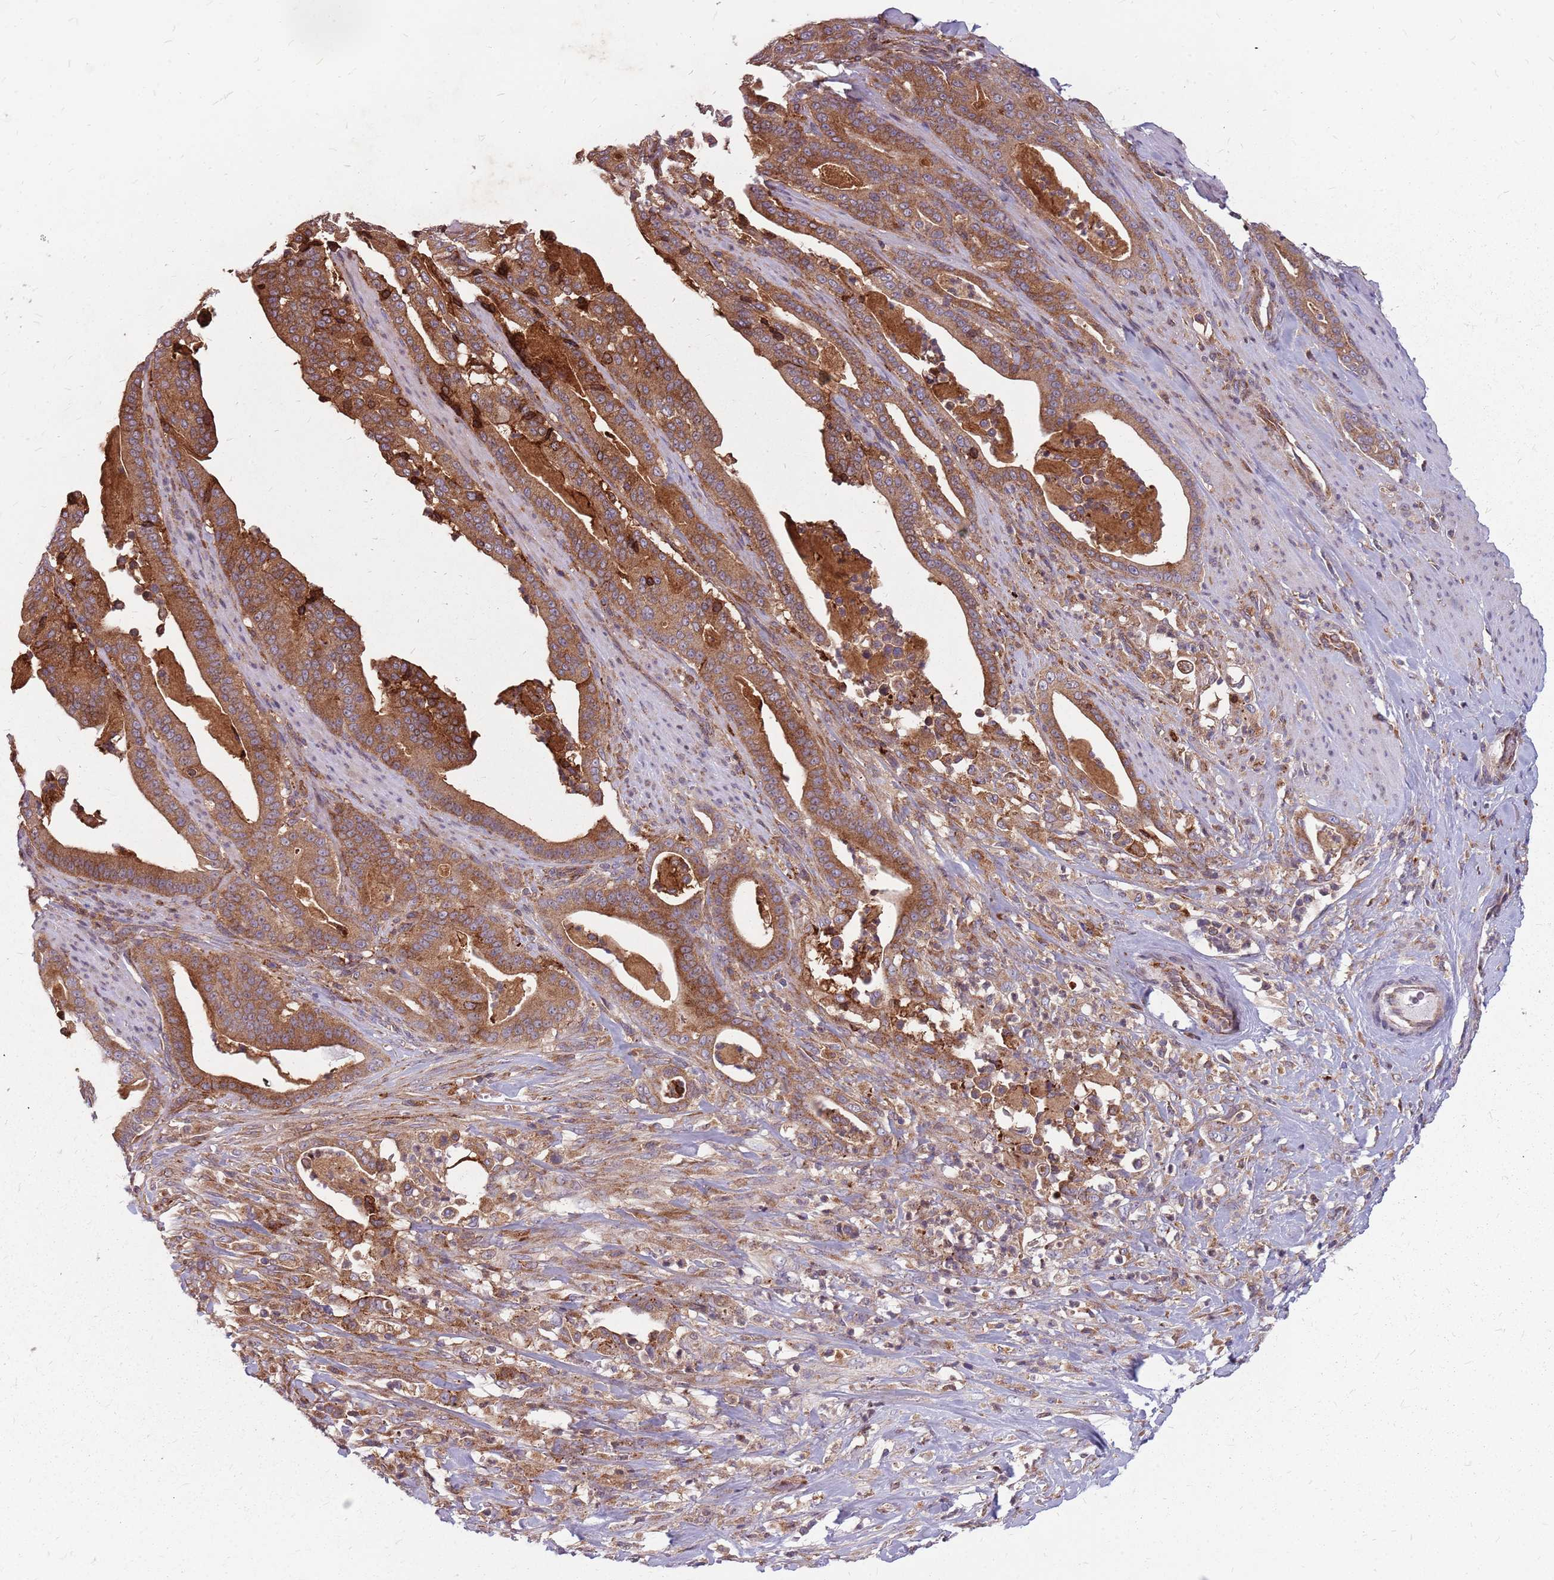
{"staining": {"intensity": "moderate", "quantity": ">75%", "location": "cytoplasmic/membranous"}, "tissue": "pancreatic cancer", "cell_type": "Tumor cells", "image_type": "cancer", "snomed": [{"axis": "morphology", "description": "Adenocarcinoma, NOS"}, {"axis": "topography", "description": "Pancreas"}], "caption": "Pancreatic cancer (adenocarcinoma) was stained to show a protein in brown. There is medium levels of moderate cytoplasmic/membranous staining in approximately >75% of tumor cells.", "gene": "NME4", "patient": {"sex": "male", "age": 63}}